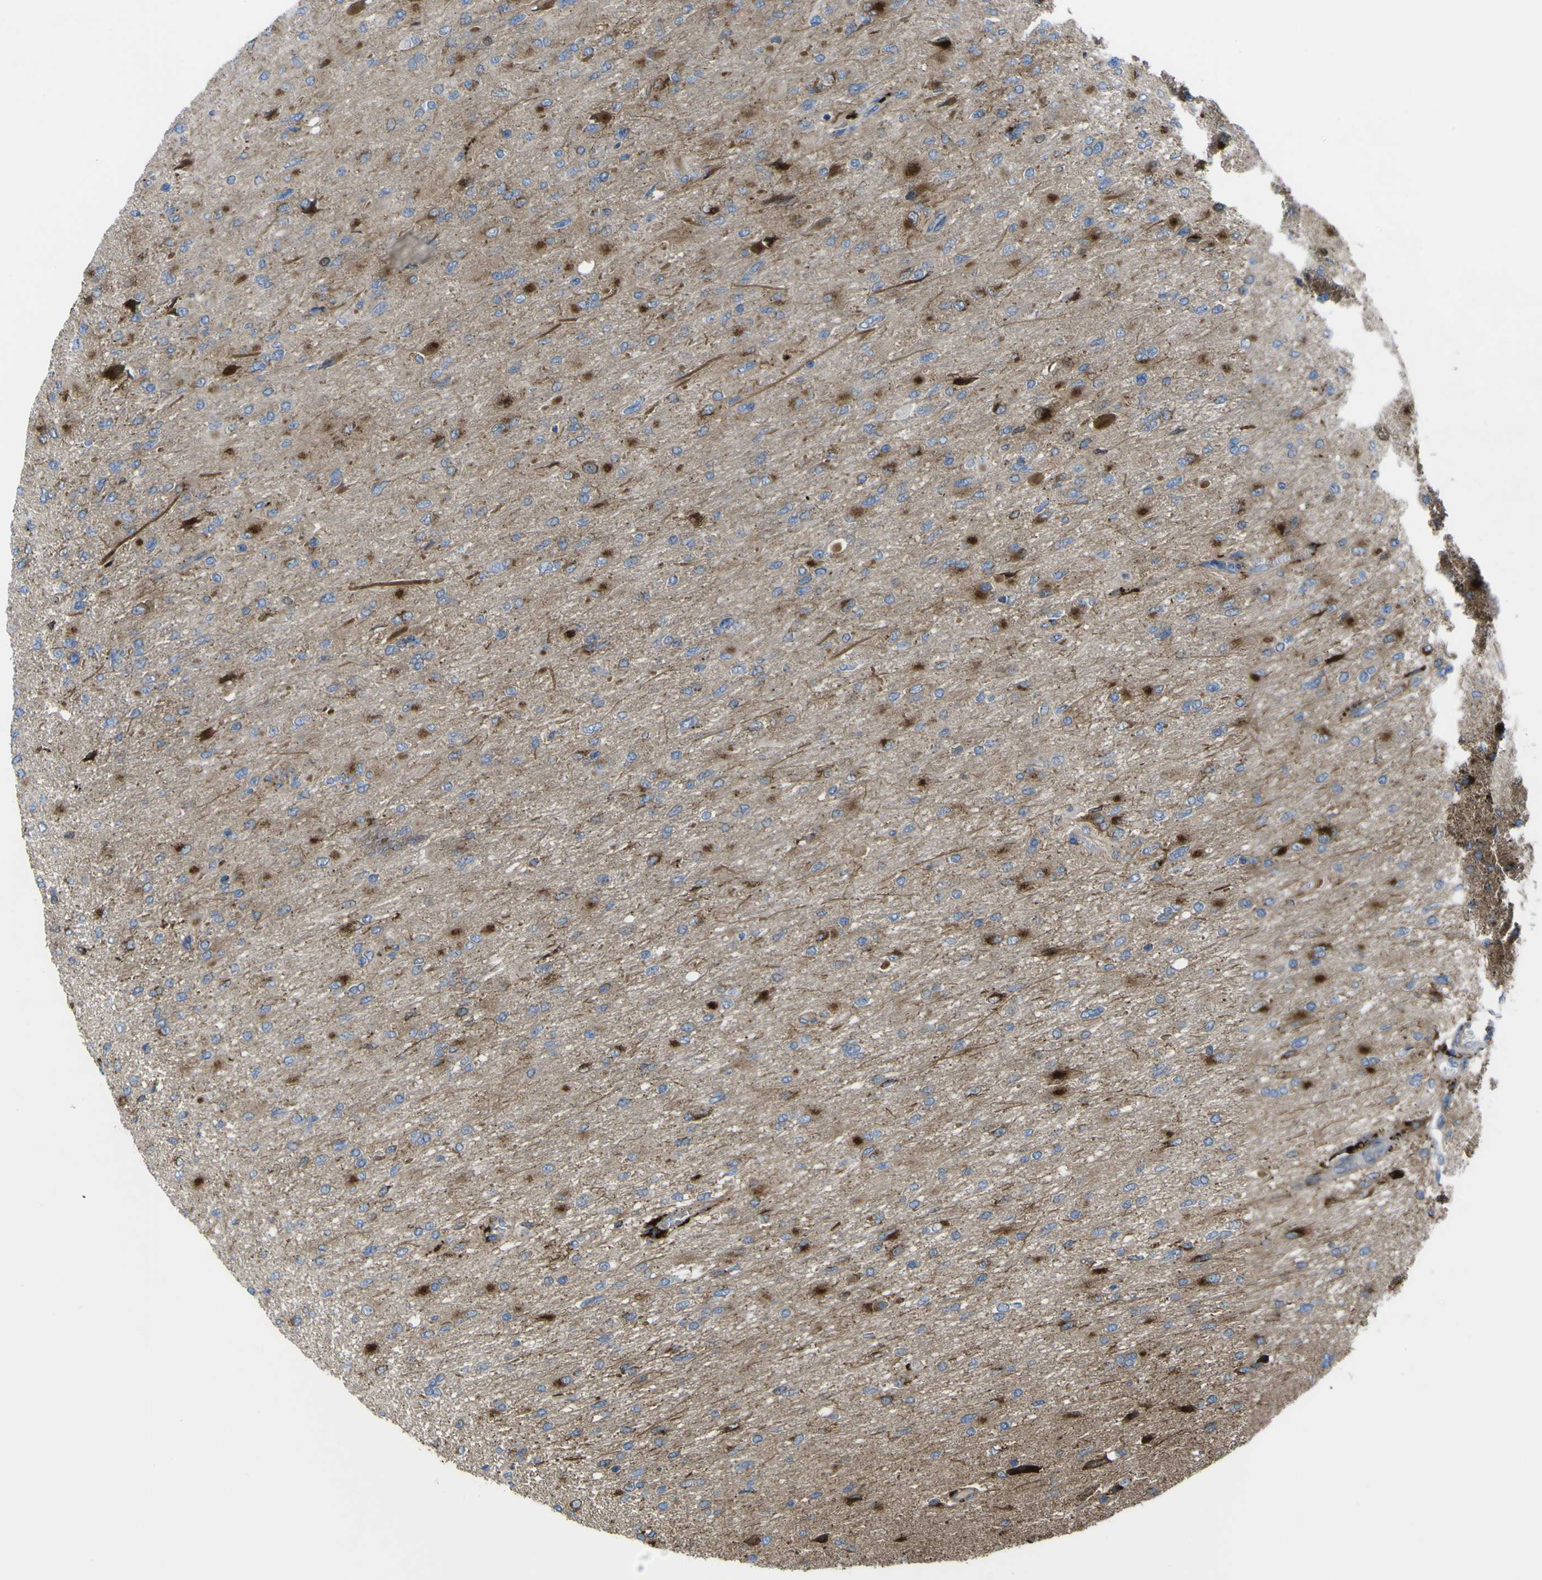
{"staining": {"intensity": "strong", "quantity": "<25%", "location": "cytoplasmic/membranous"}, "tissue": "glioma", "cell_type": "Tumor cells", "image_type": "cancer", "snomed": [{"axis": "morphology", "description": "Glioma, malignant, High grade"}, {"axis": "topography", "description": "Cerebral cortex"}], "caption": "DAB immunohistochemical staining of glioma shows strong cytoplasmic/membranous protein positivity in approximately <25% of tumor cells.", "gene": "CST3", "patient": {"sex": "female", "age": 36}}